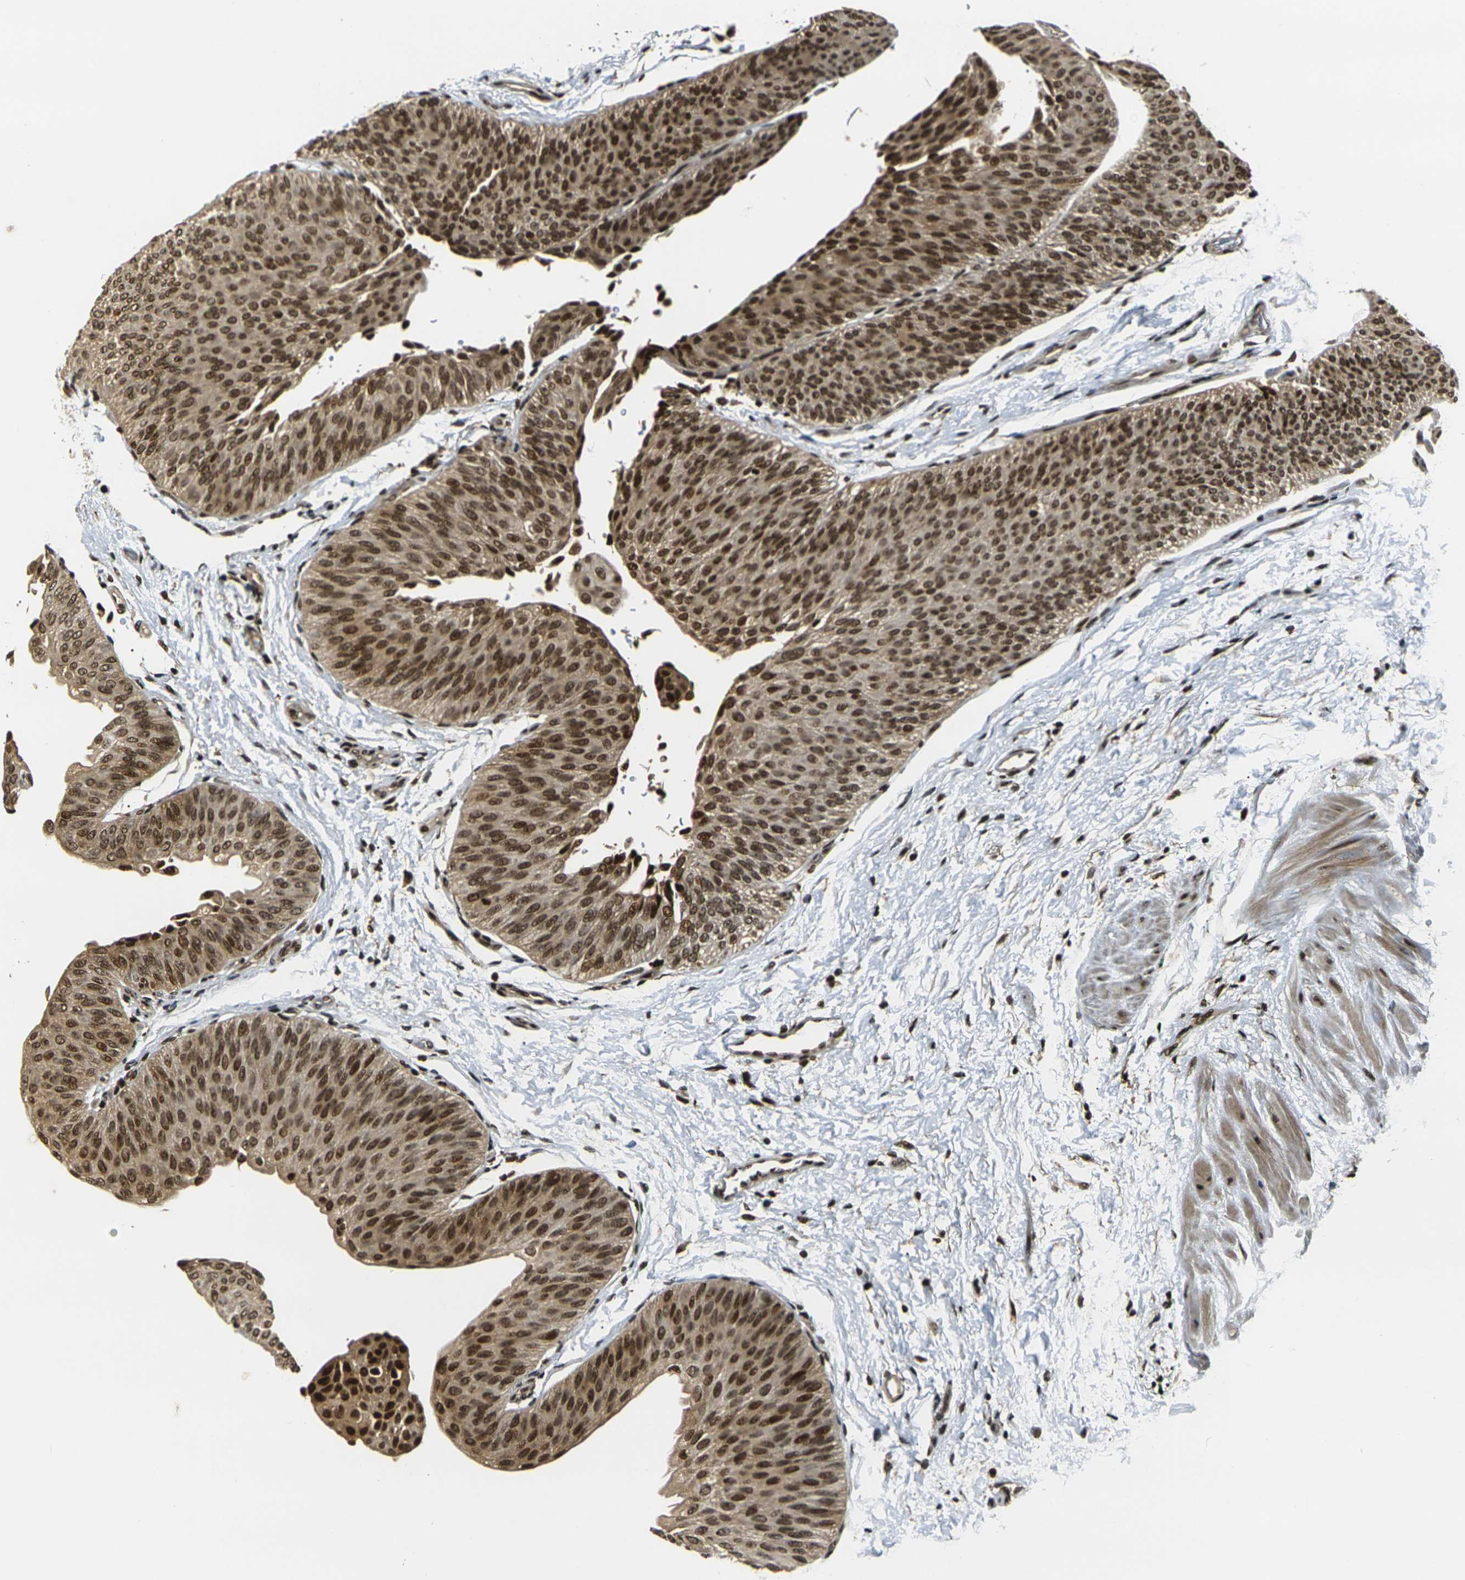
{"staining": {"intensity": "strong", "quantity": ">75%", "location": "cytoplasmic/membranous,nuclear"}, "tissue": "urothelial cancer", "cell_type": "Tumor cells", "image_type": "cancer", "snomed": [{"axis": "morphology", "description": "Urothelial carcinoma, Low grade"}, {"axis": "topography", "description": "Urinary bladder"}], "caption": "Protein staining of urothelial cancer tissue shows strong cytoplasmic/membranous and nuclear expression in about >75% of tumor cells.", "gene": "ACTL6A", "patient": {"sex": "female", "age": 60}}